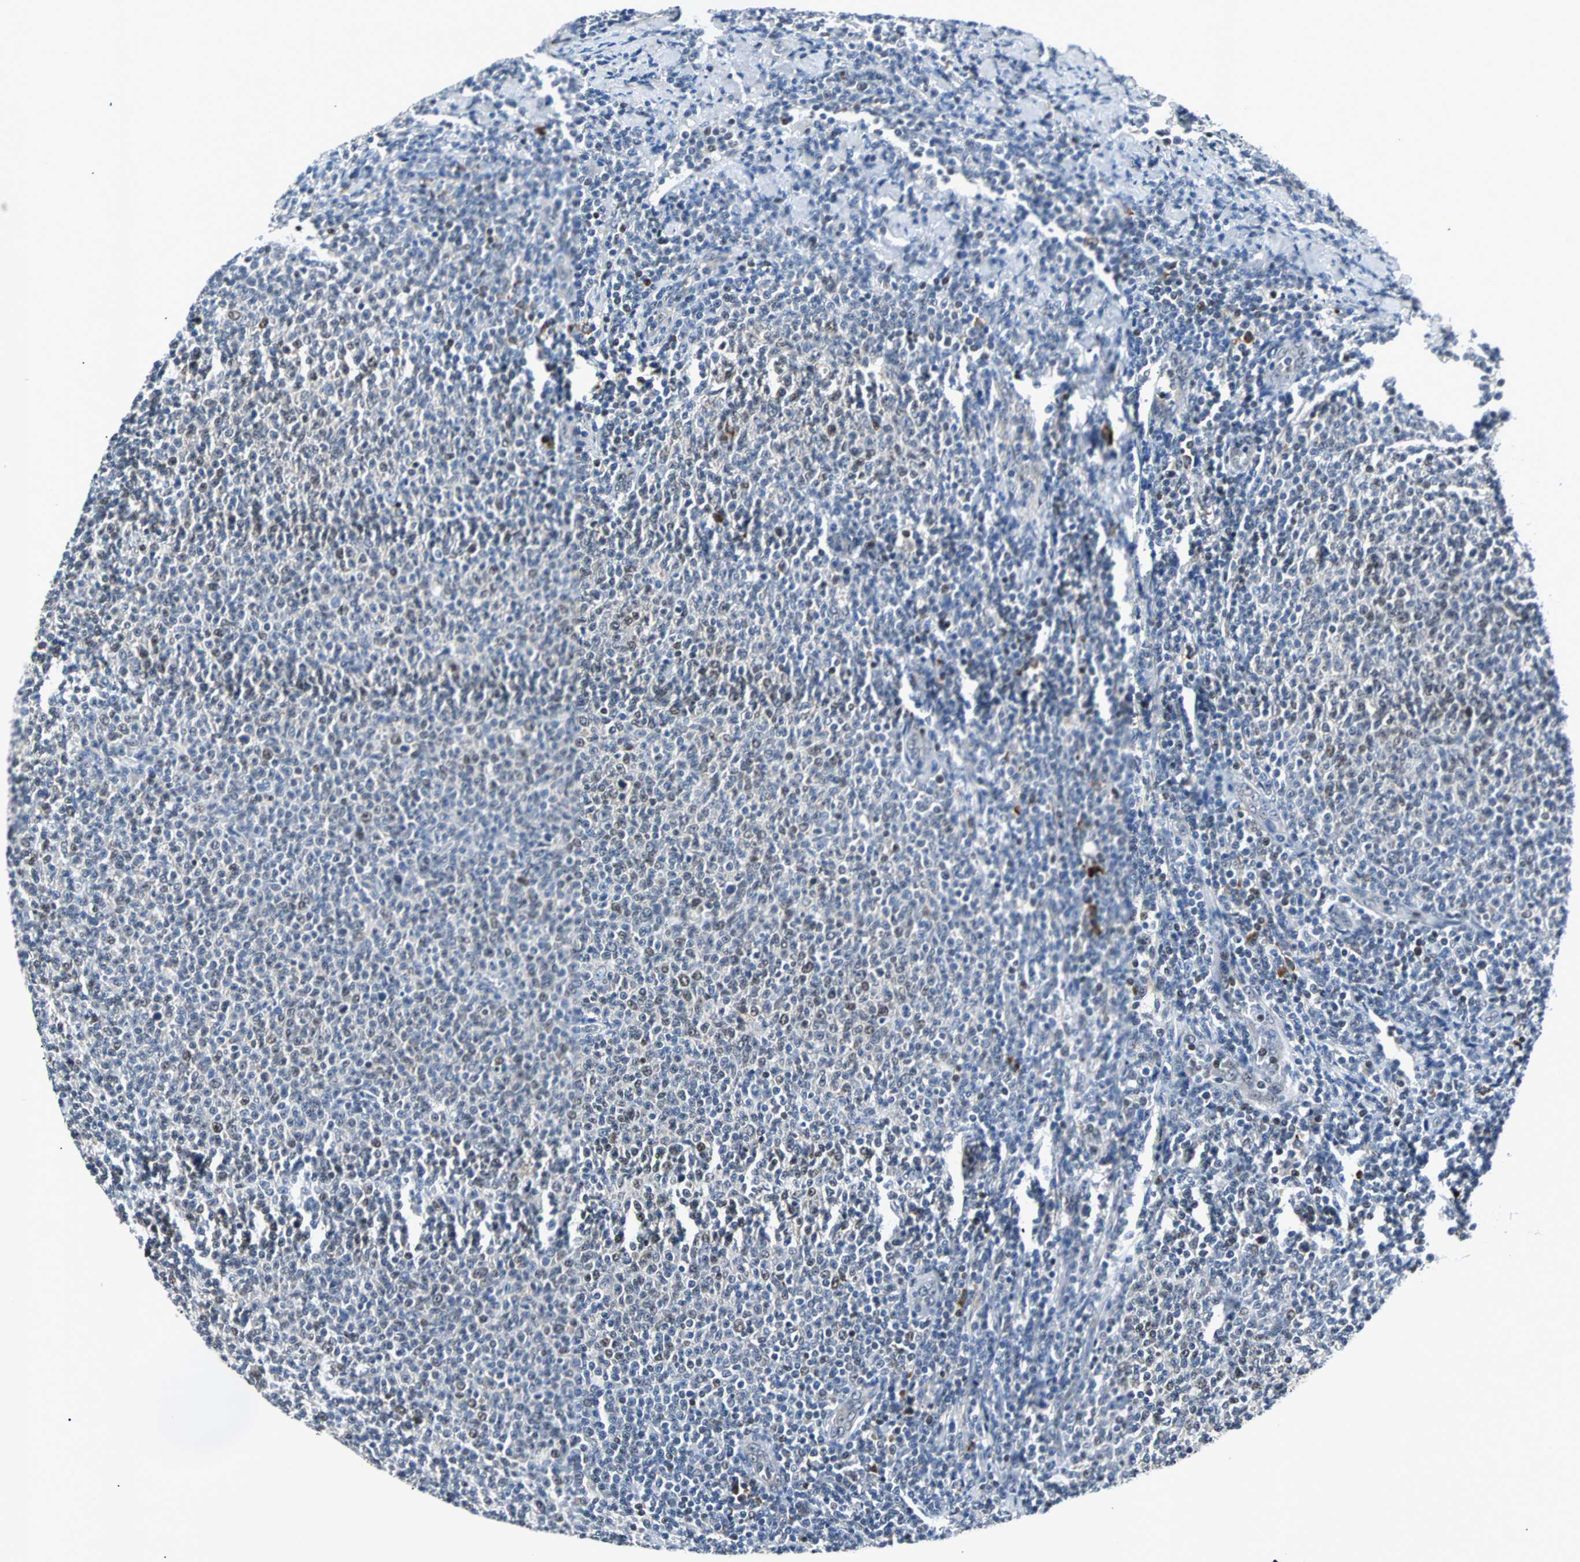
{"staining": {"intensity": "moderate", "quantity": "<25%", "location": "nuclear"}, "tissue": "lymphoma", "cell_type": "Tumor cells", "image_type": "cancer", "snomed": [{"axis": "morphology", "description": "Malignant lymphoma, non-Hodgkin's type, Low grade"}, {"axis": "topography", "description": "Lymph node"}], "caption": "The photomicrograph demonstrates immunohistochemical staining of lymphoma. There is moderate nuclear positivity is present in about <25% of tumor cells.", "gene": "USP28", "patient": {"sex": "male", "age": 66}}